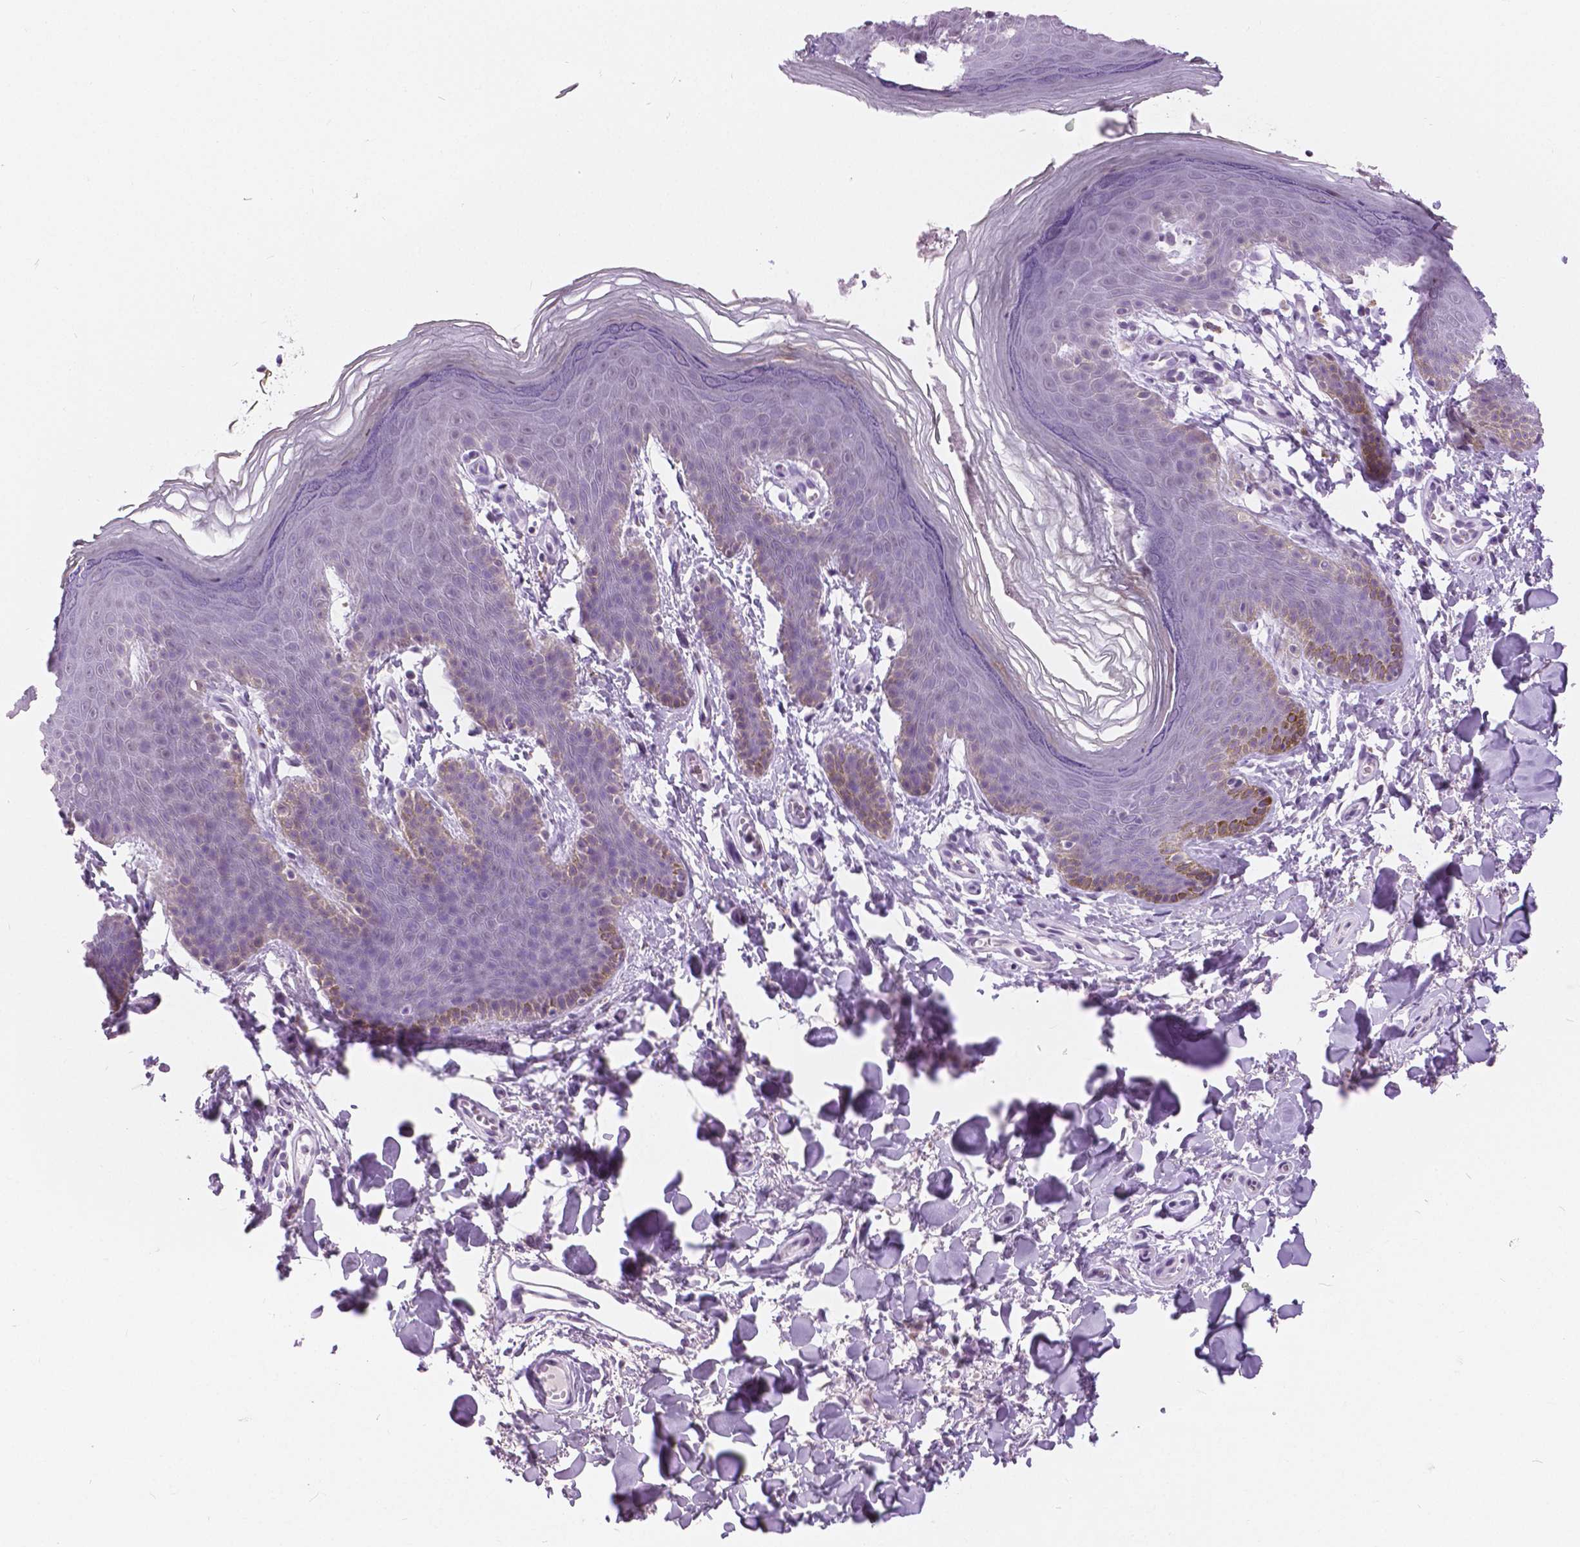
{"staining": {"intensity": "negative", "quantity": "none", "location": "none"}, "tissue": "skin", "cell_type": "Epidermal cells", "image_type": "normal", "snomed": [{"axis": "morphology", "description": "Normal tissue, NOS"}, {"axis": "topography", "description": "Anal"}], "caption": "IHC photomicrograph of normal skin stained for a protein (brown), which exhibits no expression in epidermal cells.", "gene": "MYOM1", "patient": {"sex": "male", "age": 53}}